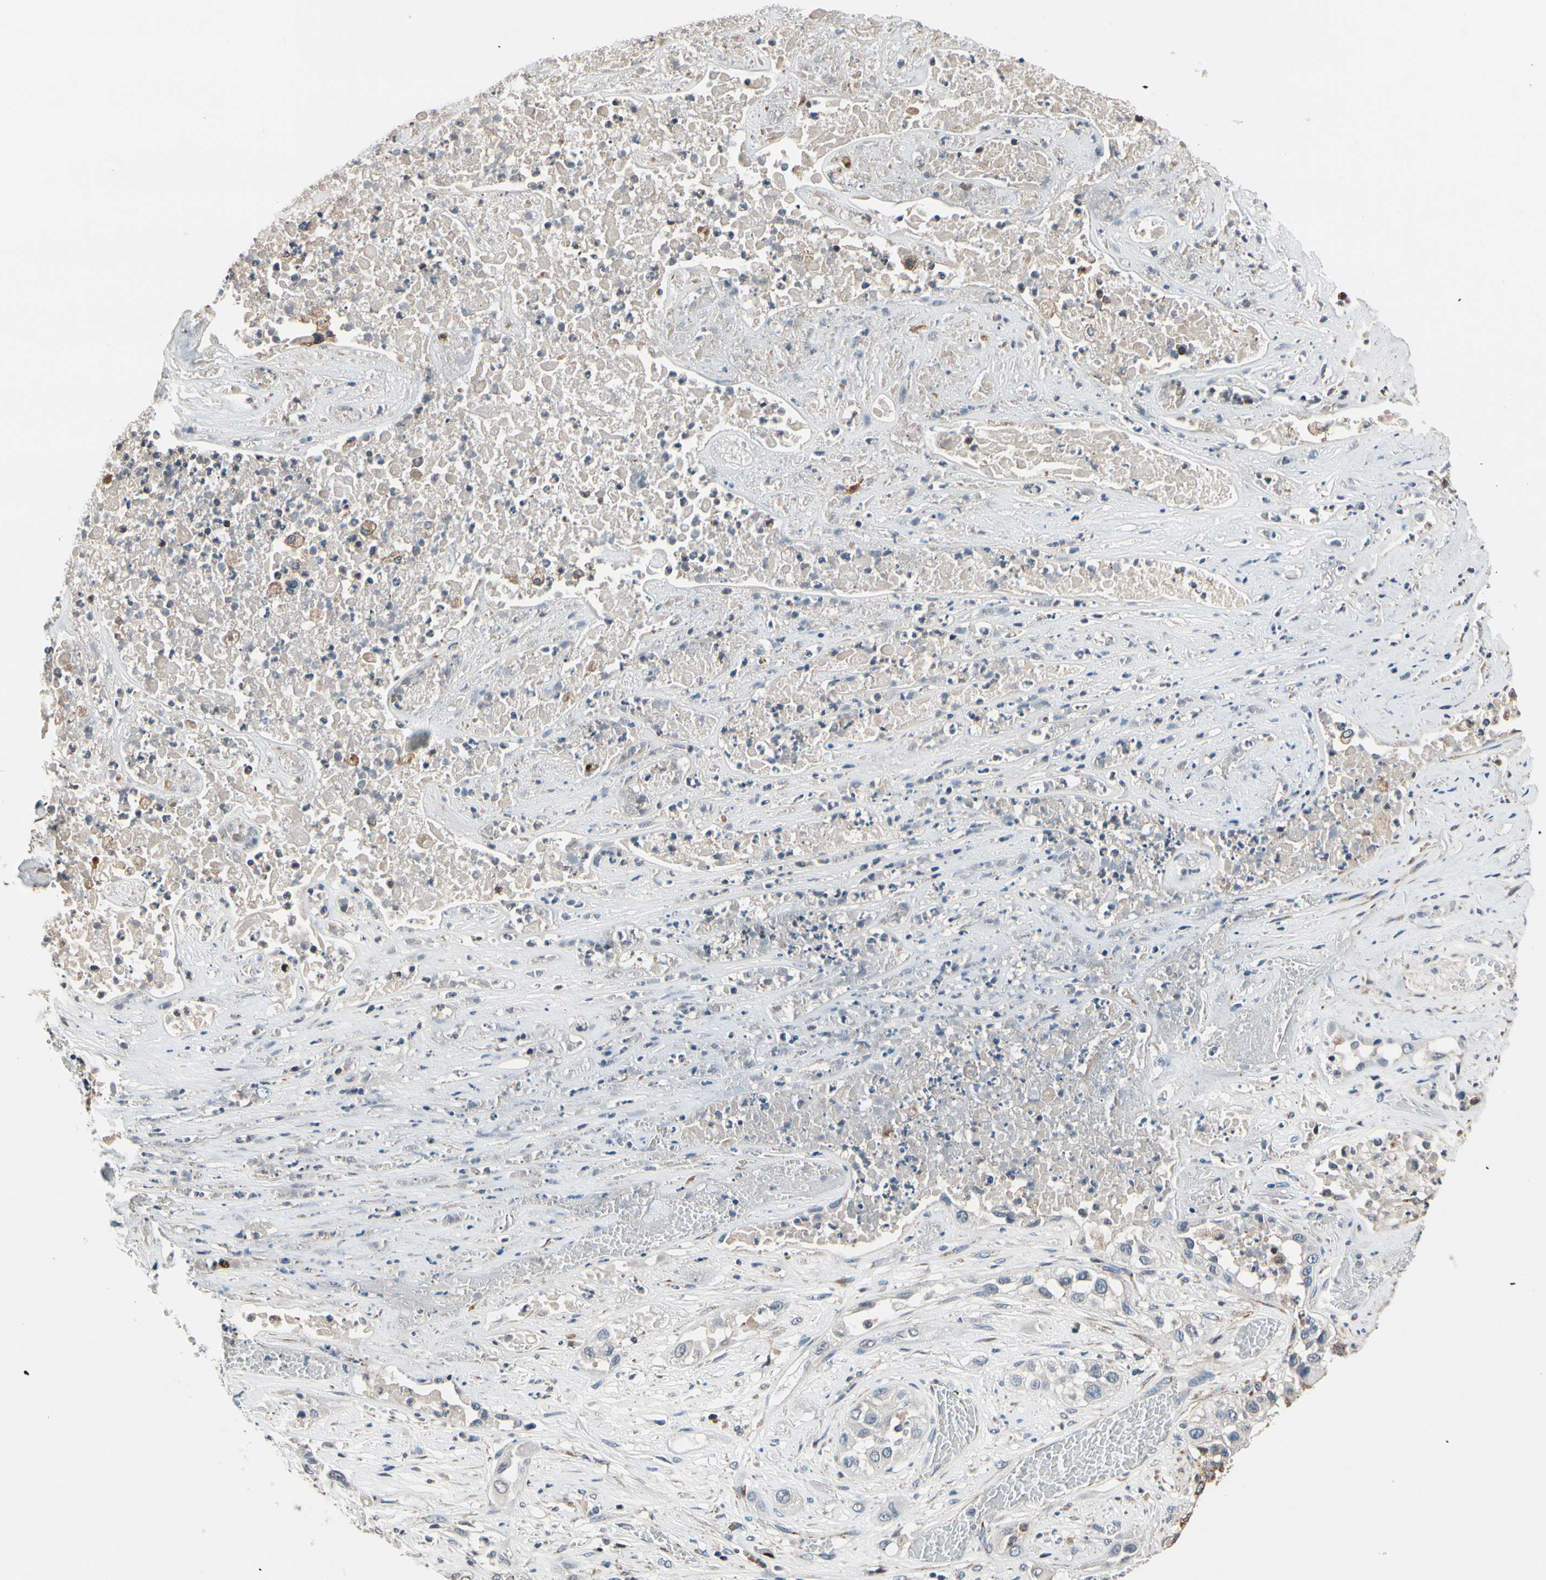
{"staining": {"intensity": "negative", "quantity": "none", "location": "none"}, "tissue": "lung cancer", "cell_type": "Tumor cells", "image_type": "cancer", "snomed": [{"axis": "morphology", "description": "Squamous cell carcinoma, NOS"}, {"axis": "topography", "description": "Lung"}], "caption": "Immunohistochemistry (IHC) of human lung cancer demonstrates no positivity in tumor cells.", "gene": "TMEM176A", "patient": {"sex": "male", "age": 71}}